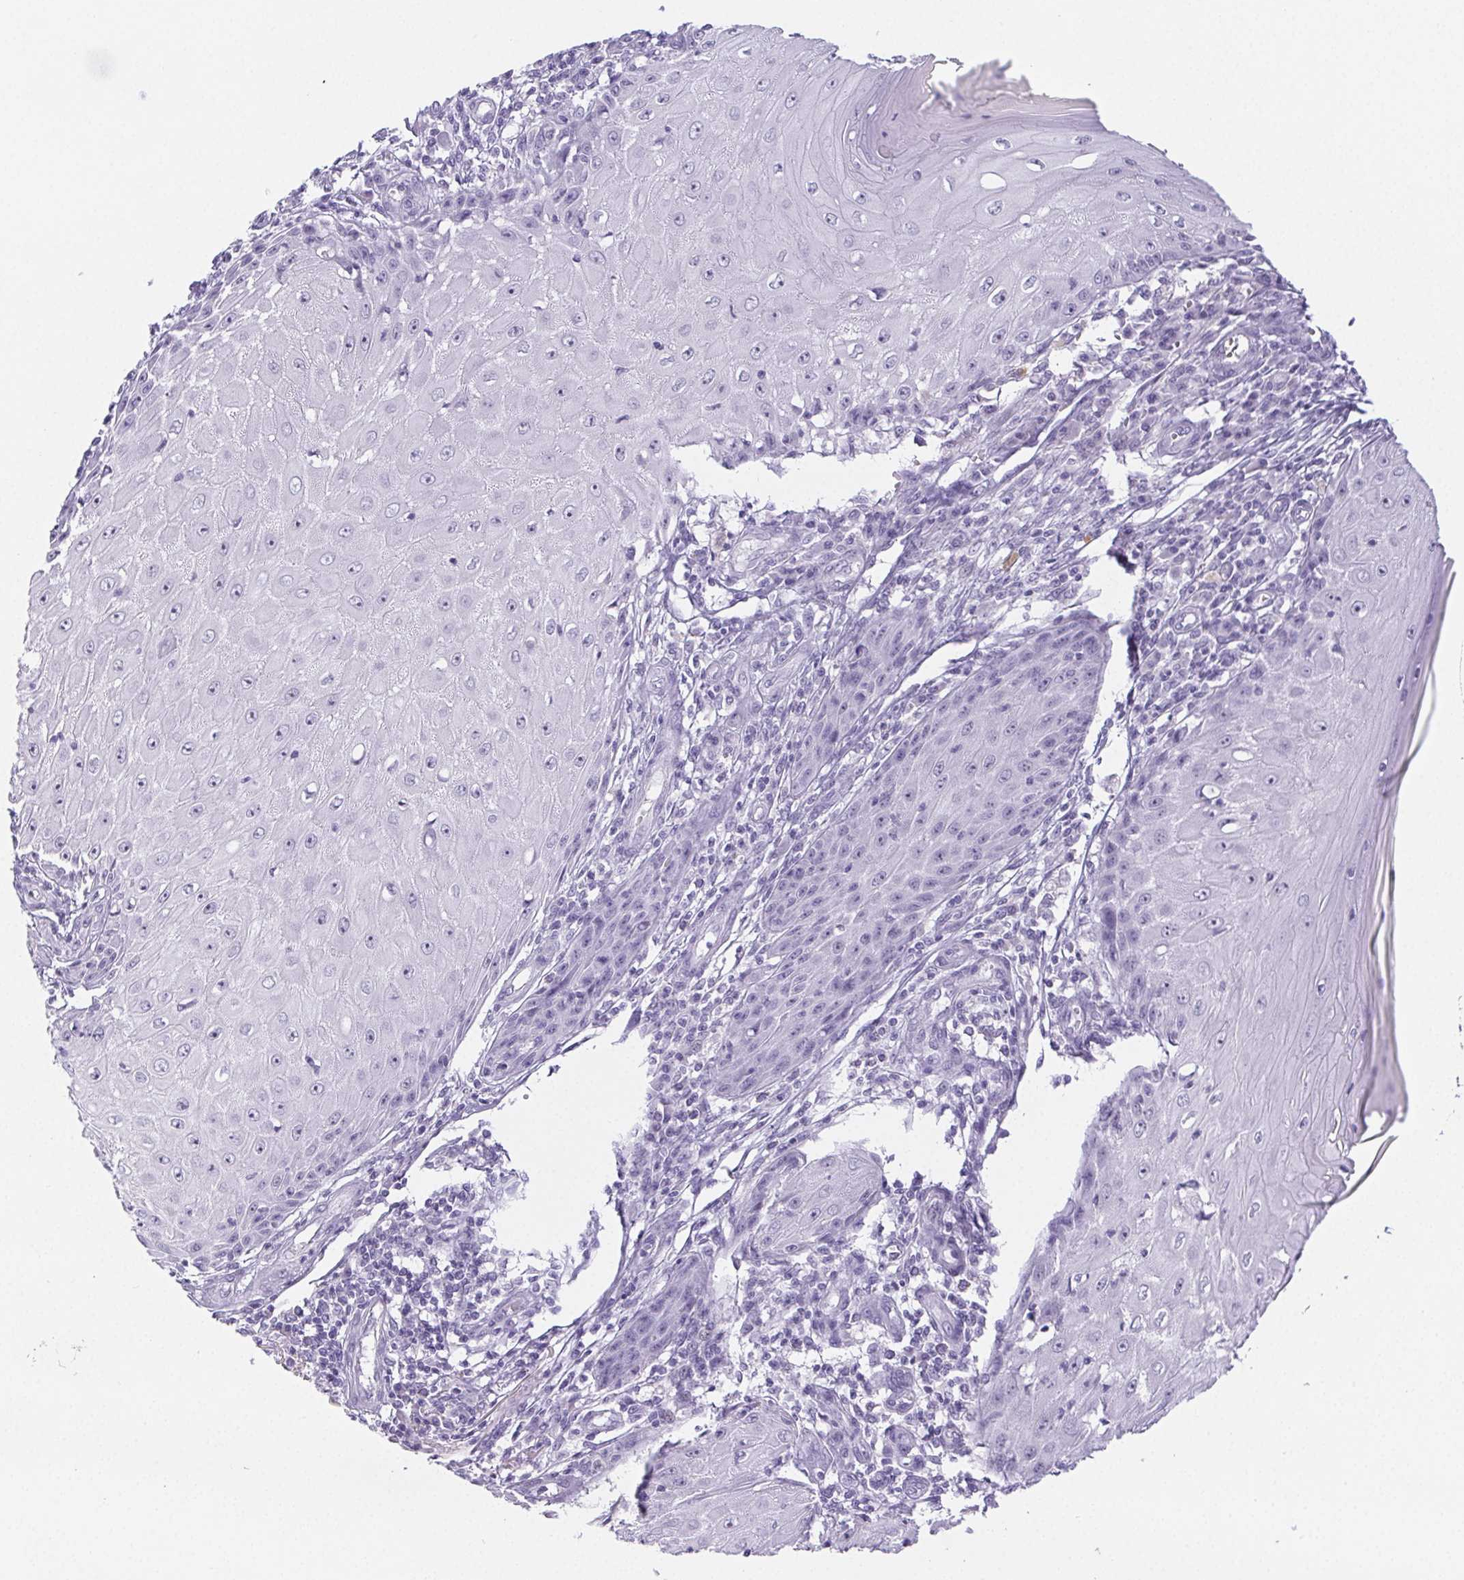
{"staining": {"intensity": "negative", "quantity": "none", "location": "none"}, "tissue": "skin cancer", "cell_type": "Tumor cells", "image_type": "cancer", "snomed": [{"axis": "morphology", "description": "Squamous cell carcinoma, NOS"}, {"axis": "topography", "description": "Skin"}], "caption": "IHC of squamous cell carcinoma (skin) reveals no expression in tumor cells.", "gene": "ST8SIA3", "patient": {"sex": "female", "age": 73}}